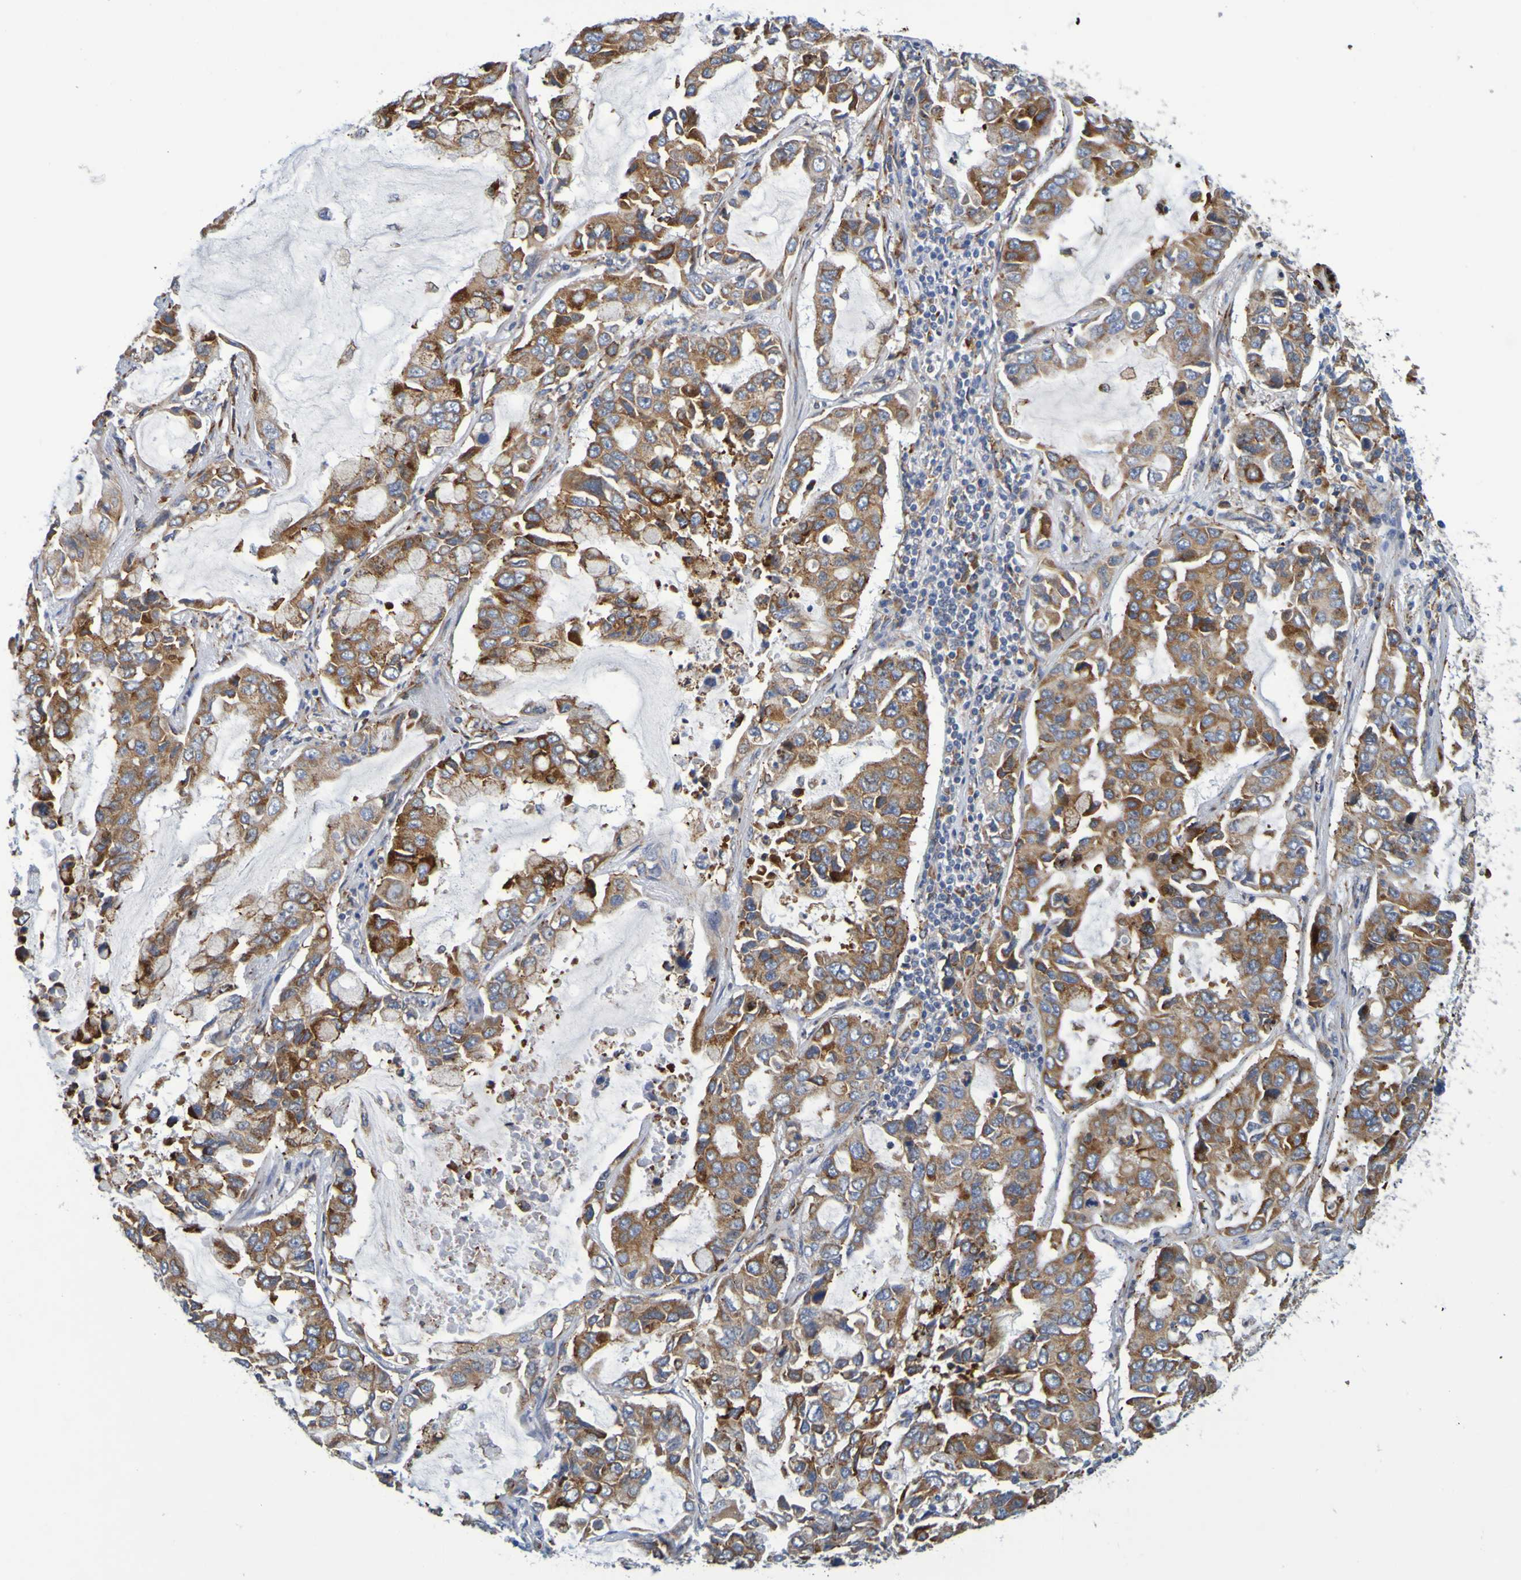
{"staining": {"intensity": "moderate", "quantity": ">75%", "location": "cytoplasmic/membranous"}, "tissue": "lung cancer", "cell_type": "Tumor cells", "image_type": "cancer", "snomed": [{"axis": "morphology", "description": "Adenocarcinoma, NOS"}, {"axis": "topography", "description": "Lung"}], "caption": "Tumor cells exhibit medium levels of moderate cytoplasmic/membranous expression in approximately >75% of cells in lung cancer.", "gene": "SIL1", "patient": {"sex": "male", "age": 64}}